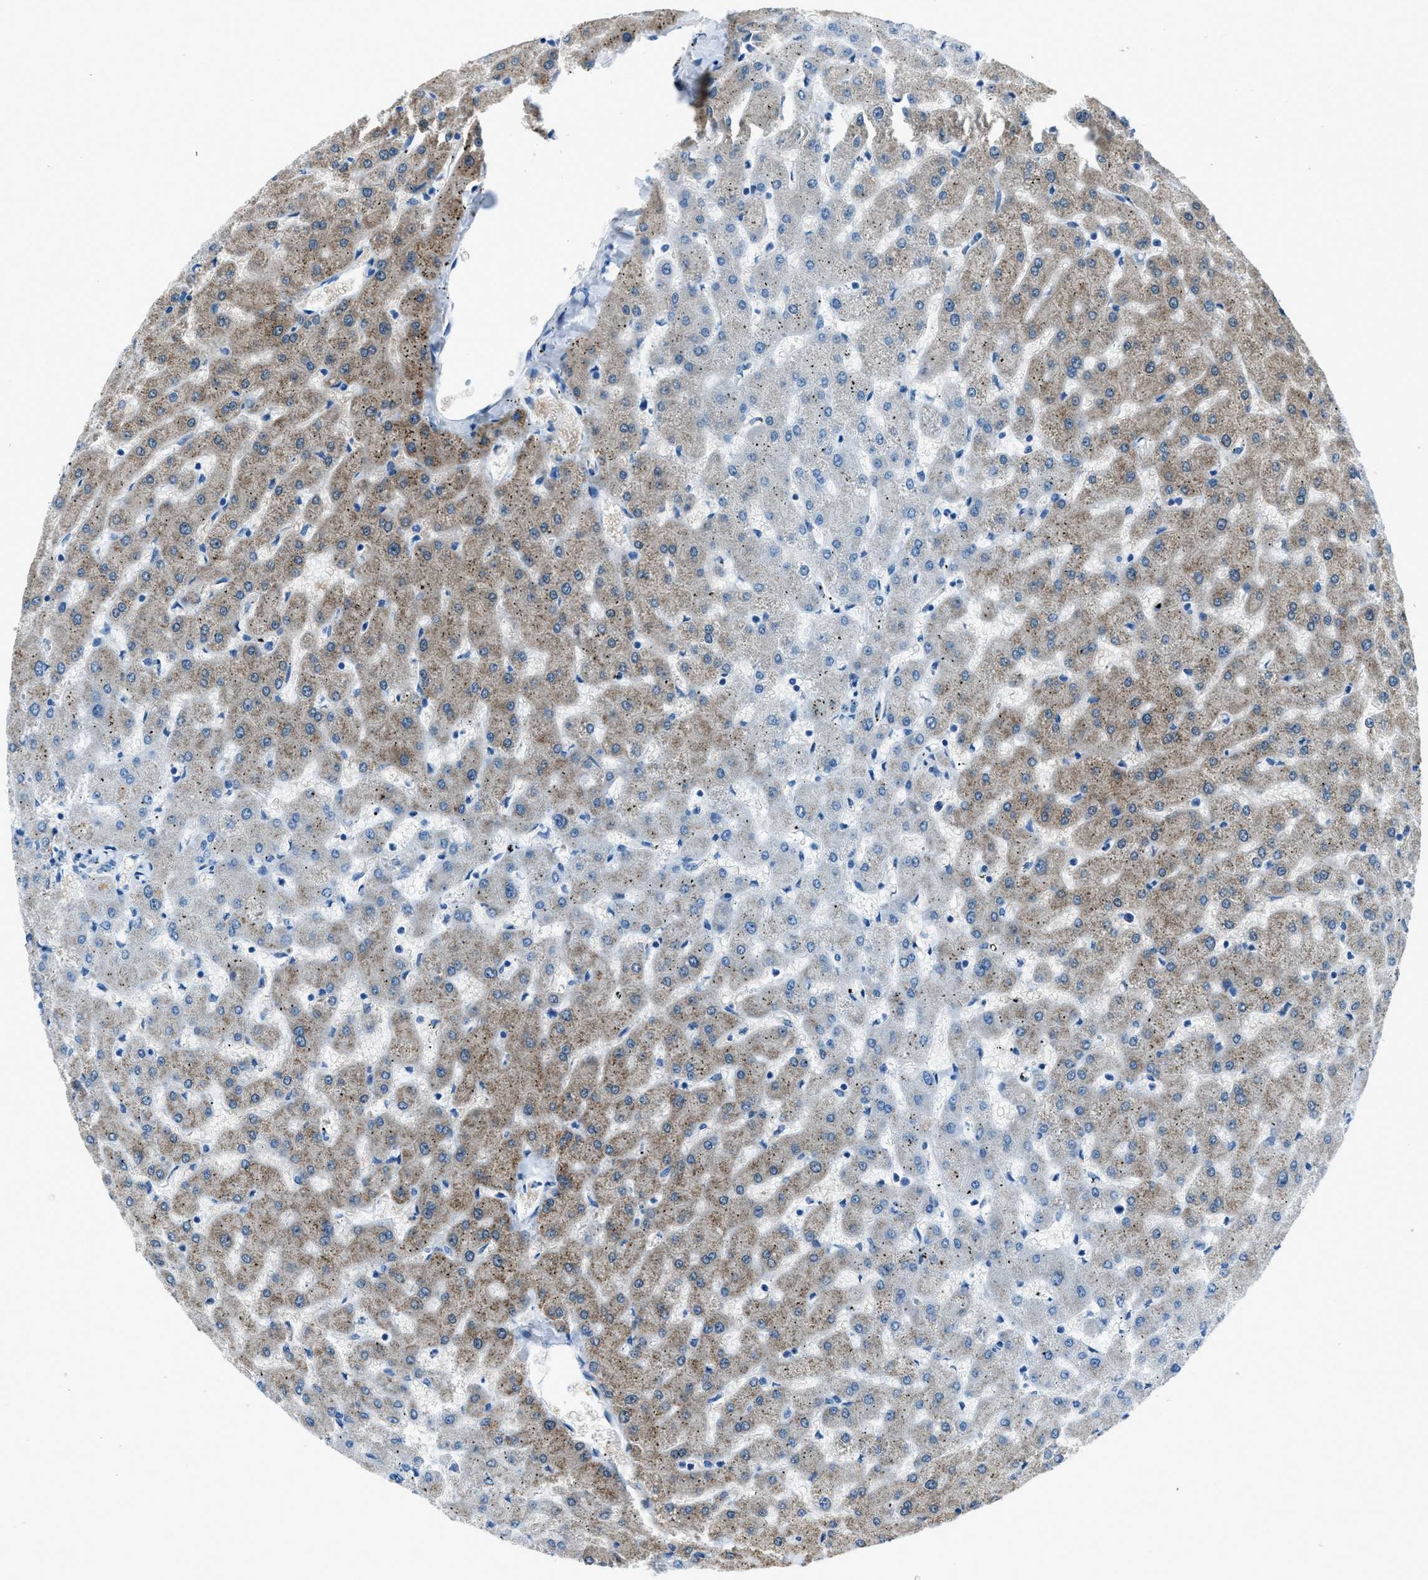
{"staining": {"intensity": "negative", "quantity": "none", "location": "none"}, "tissue": "liver", "cell_type": "Cholangiocytes", "image_type": "normal", "snomed": [{"axis": "morphology", "description": "Normal tissue, NOS"}, {"axis": "topography", "description": "Liver"}], "caption": "IHC micrograph of normal liver stained for a protein (brown), which displays no expression in cholangiocytes.", "gene": "AMACR", "patient": {"sex": "female", "age": 63}}